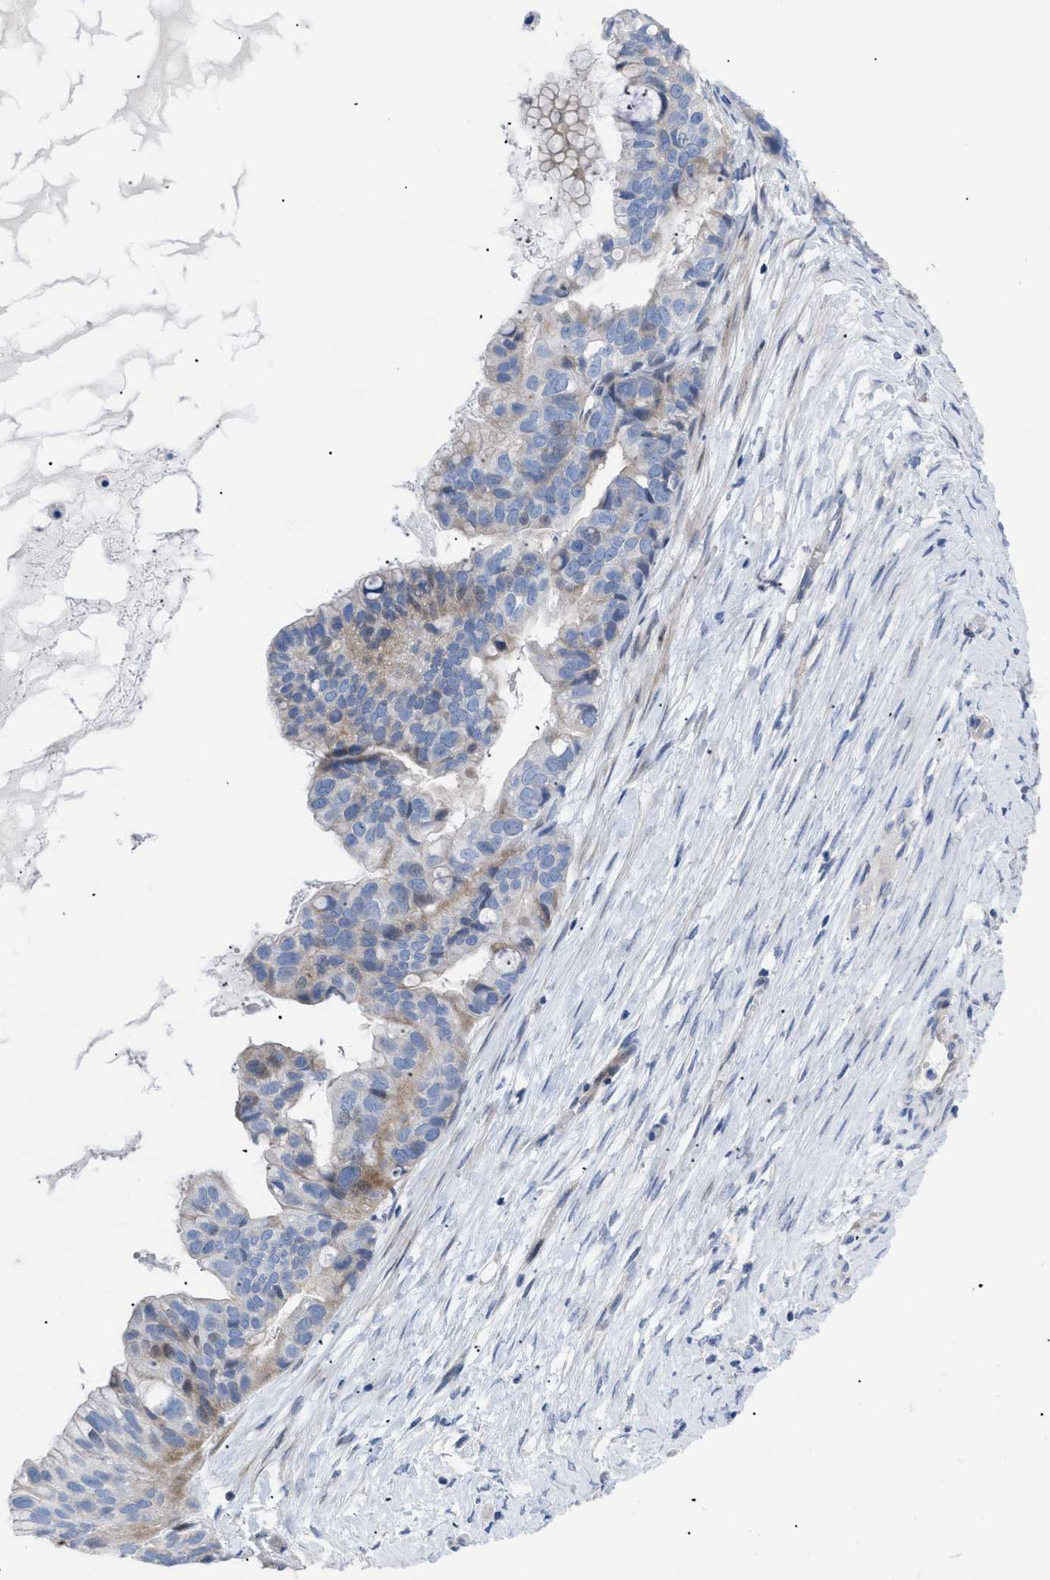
{"staining": {"intensity": "weak", "quantity": "25%-75%", "location": "cytoplasmic/membranous"}, "tissue": "ovarian cancer", "cell_type": "Tumor cells", "image_type": "cancer", "snomed": [{"axis": "morphology", "description": "Cystadenocarcinoma, mucinous, NOS"}, {"axis": "topography", "description": "Ovary"}], "caption": "Human ovarian mucinous cystadenocarcinoma stained with a brown dye displays weak cytoplasmic/membranous positive expression in about 25%-75% of tumor cells.", "gene": "CAV3", "patient": {"sex": "female", "age": 80}}